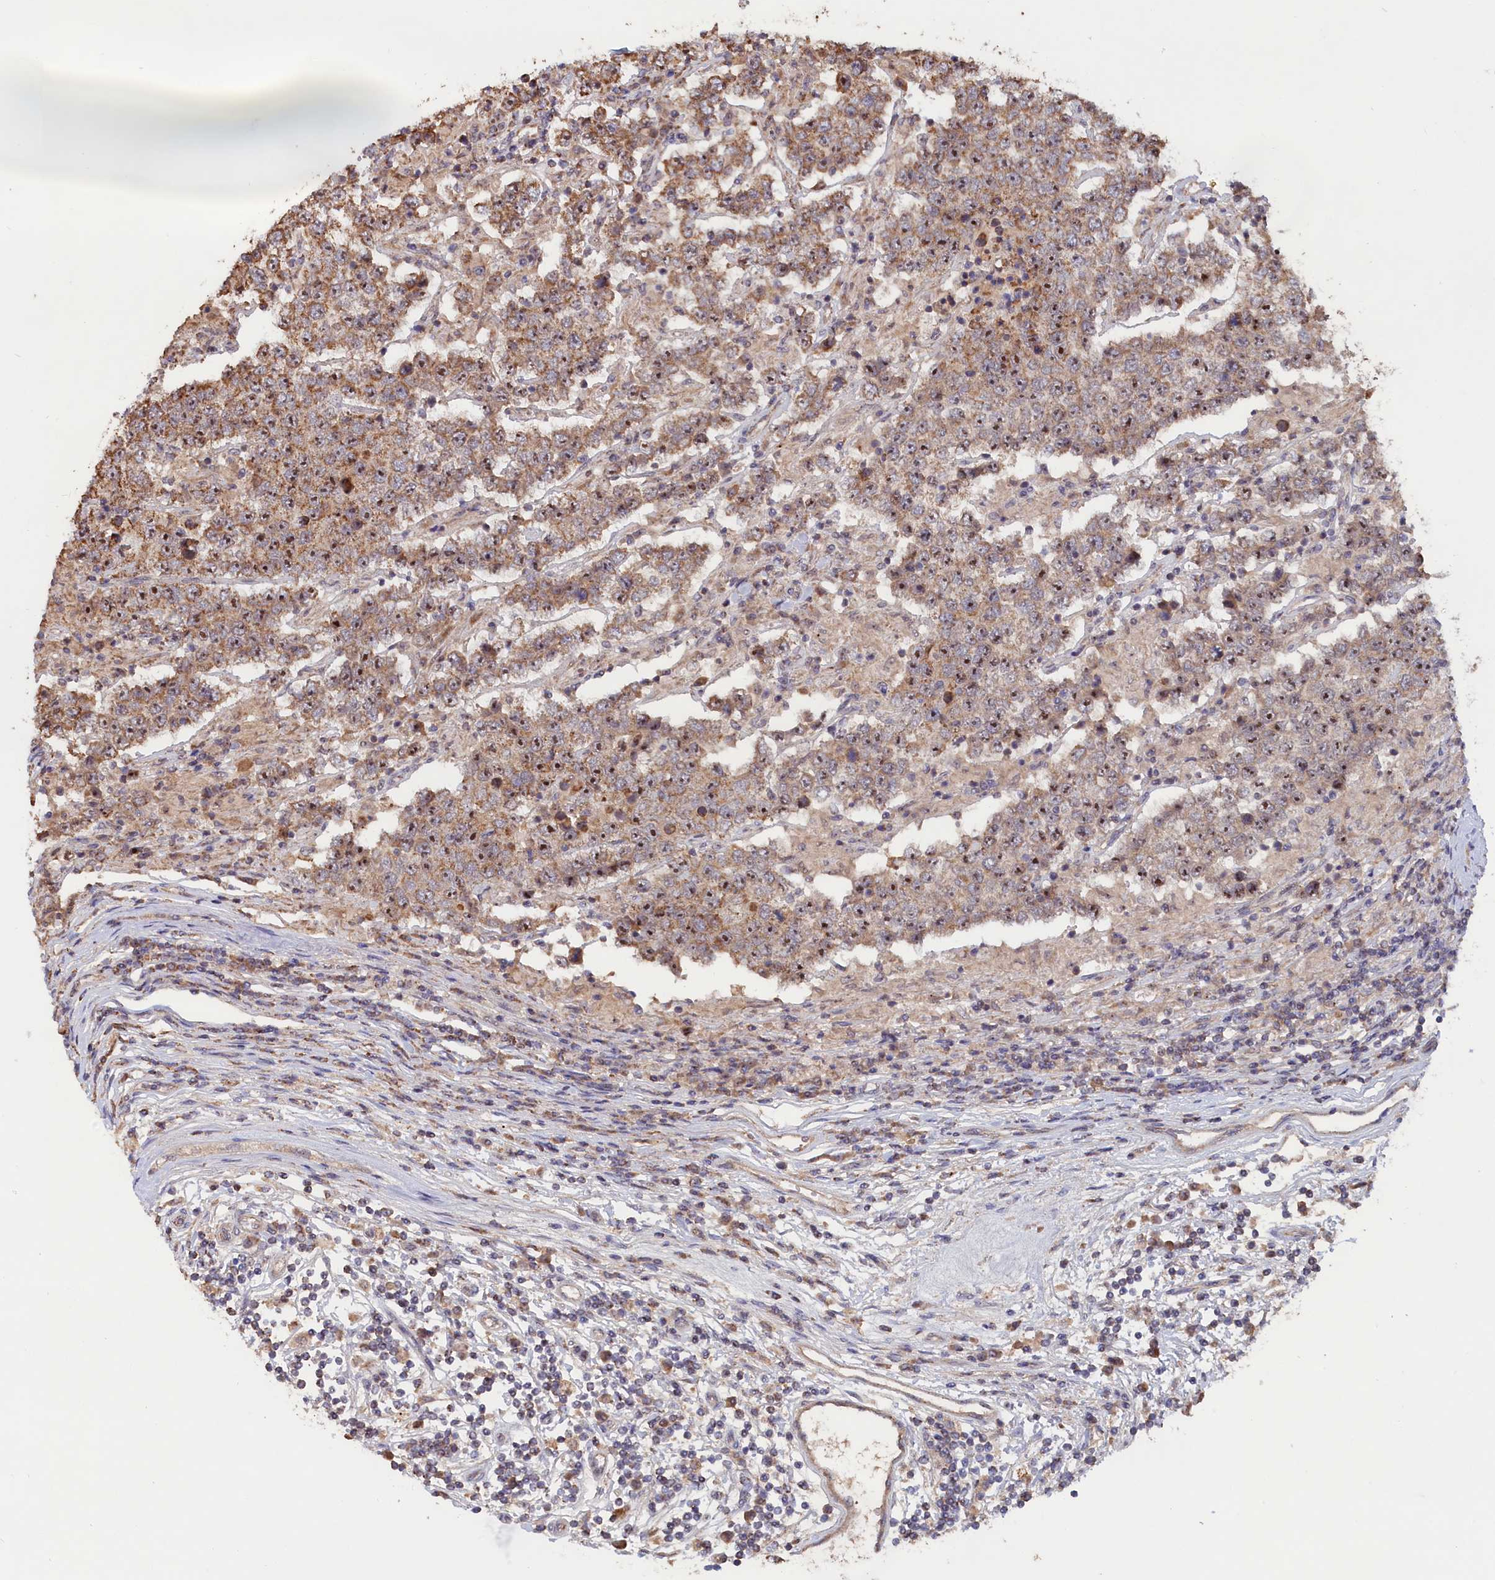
{"staining": {"intensity": "moderate", "quantity": "25%-75%", "location": "cytoplasmic/membranous,nuclear"}, "tissue": "testis cancer", "cell_type": "Tumor cells", "image_type": "cancer", "snomed": [{"axis": "morphology", "description": "Normal tissue, NOS"}, {"axis": "morphology", "description": "Urothelial carcinoma, High grade"}, {"axis": "morphology", "description": "Seminoma, NOS"}, {"axis": "morphology", "description": "Carcinoma, Embryonal, NOS"}, {"axis": "topography", "description": "Urinary bladder"}, {"axis": "topography", "description": "Testis"}], "caption": "Testis seminoma was stained to show a protein in brown. There is medium levels of moderate cytoplasmic/membranous and nuclear expression in approximately 25%-75% of tumor cells. (Brightfield microscopy of DAB IHC at high magnification).", "gene": "ZNF816", "patient": {"sex": "male", "age": 41}}